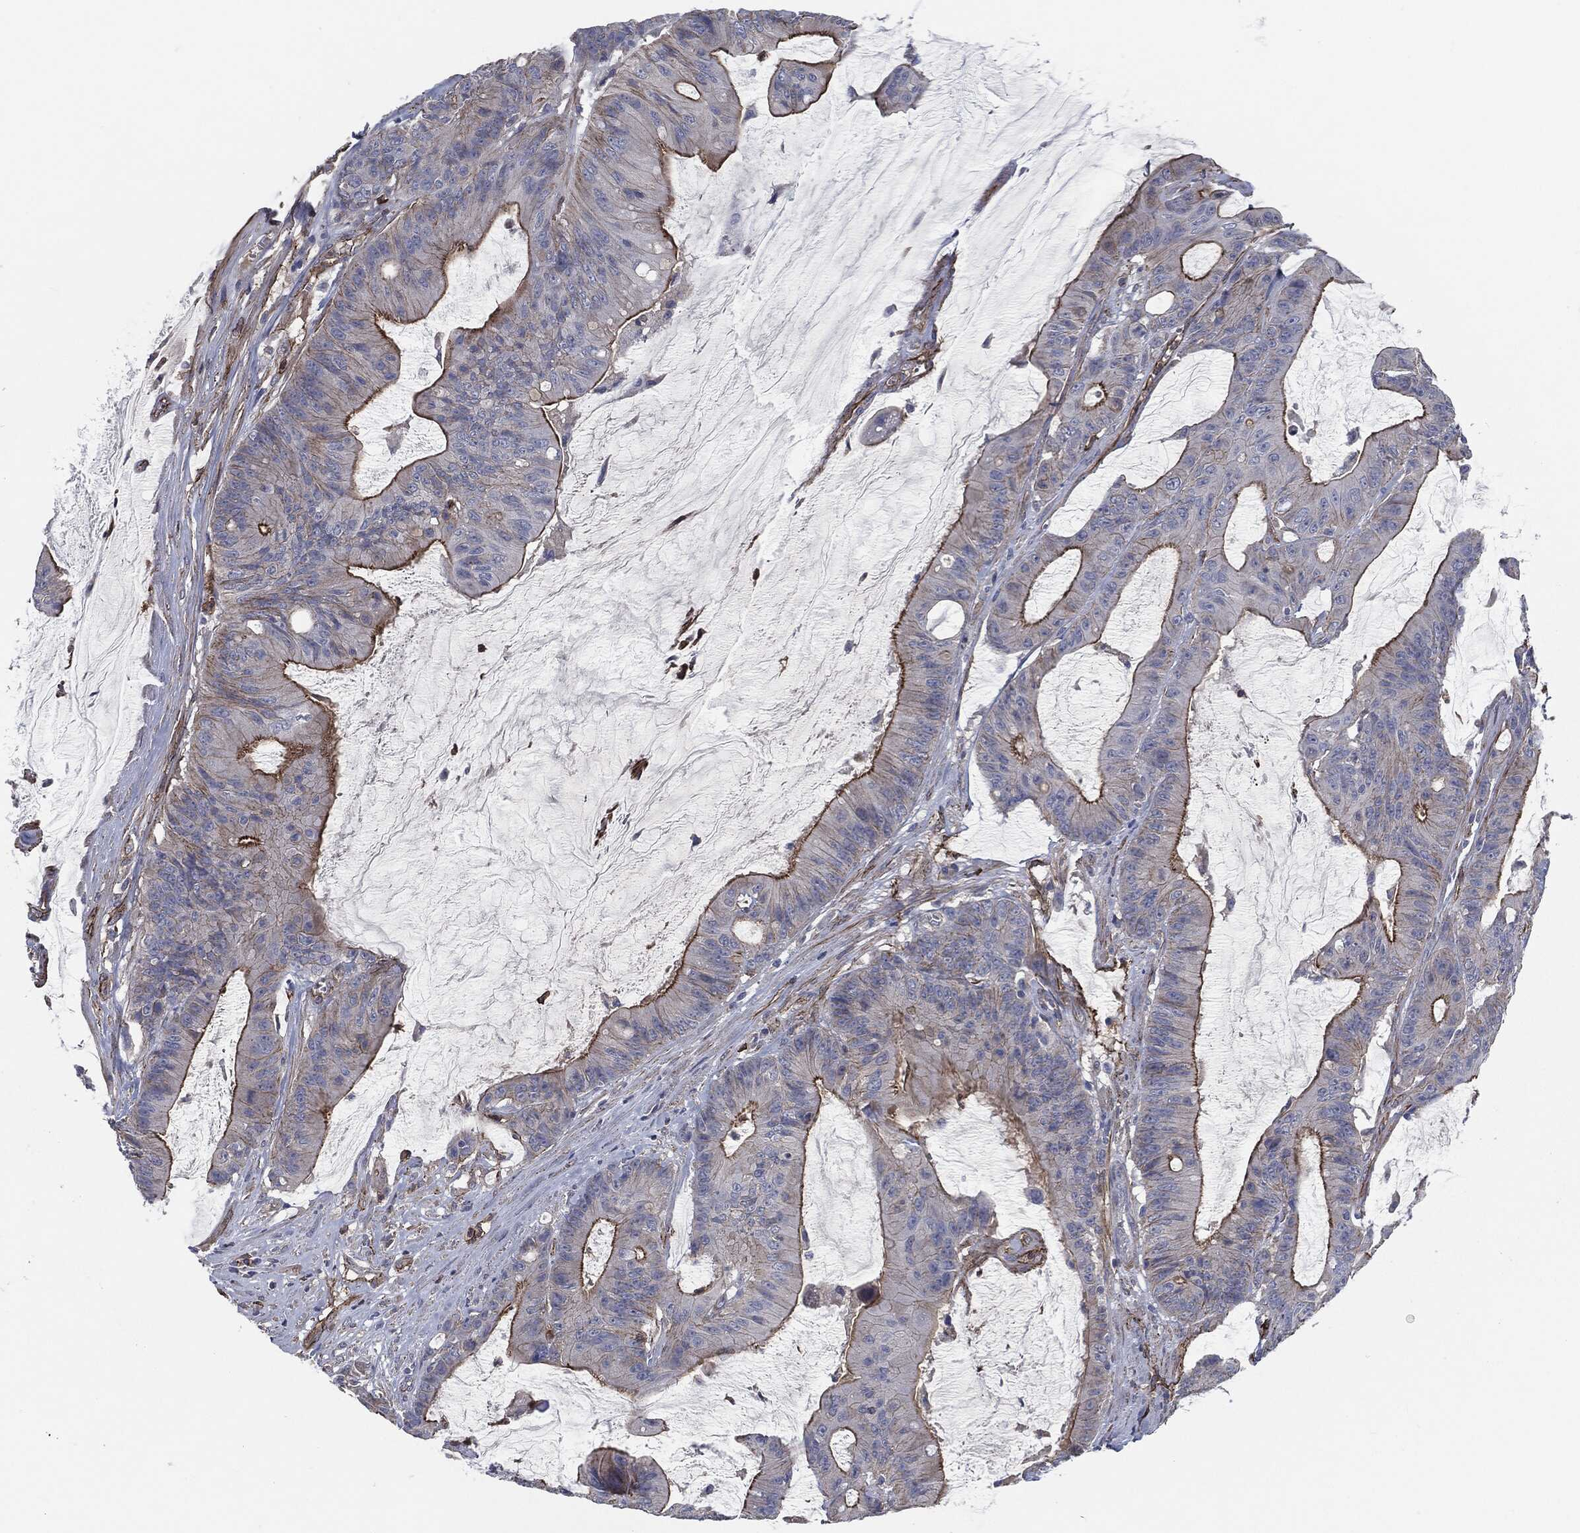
{"staining": {"intensity": "strong", "quantity": "25%-75%", "location": "cytoplasmic/membranous"}, "tissue": "colorectal cancer", "cell_type": "Tumor cells", "image_type": "cancer", "snomed": [{"axis": "morphology", "description": "Adenocarcinoma, NOS"}, {"axis": "topography", "description": "Colon"}], "caption": "Strong cytoplasmic/membranous expression is identified in approximately 25%-75% of tumor cells in colorectal cancer (adenocarcinoma).", "gene": "SVIL", "patient": {"sex": "female", "age": 69}}